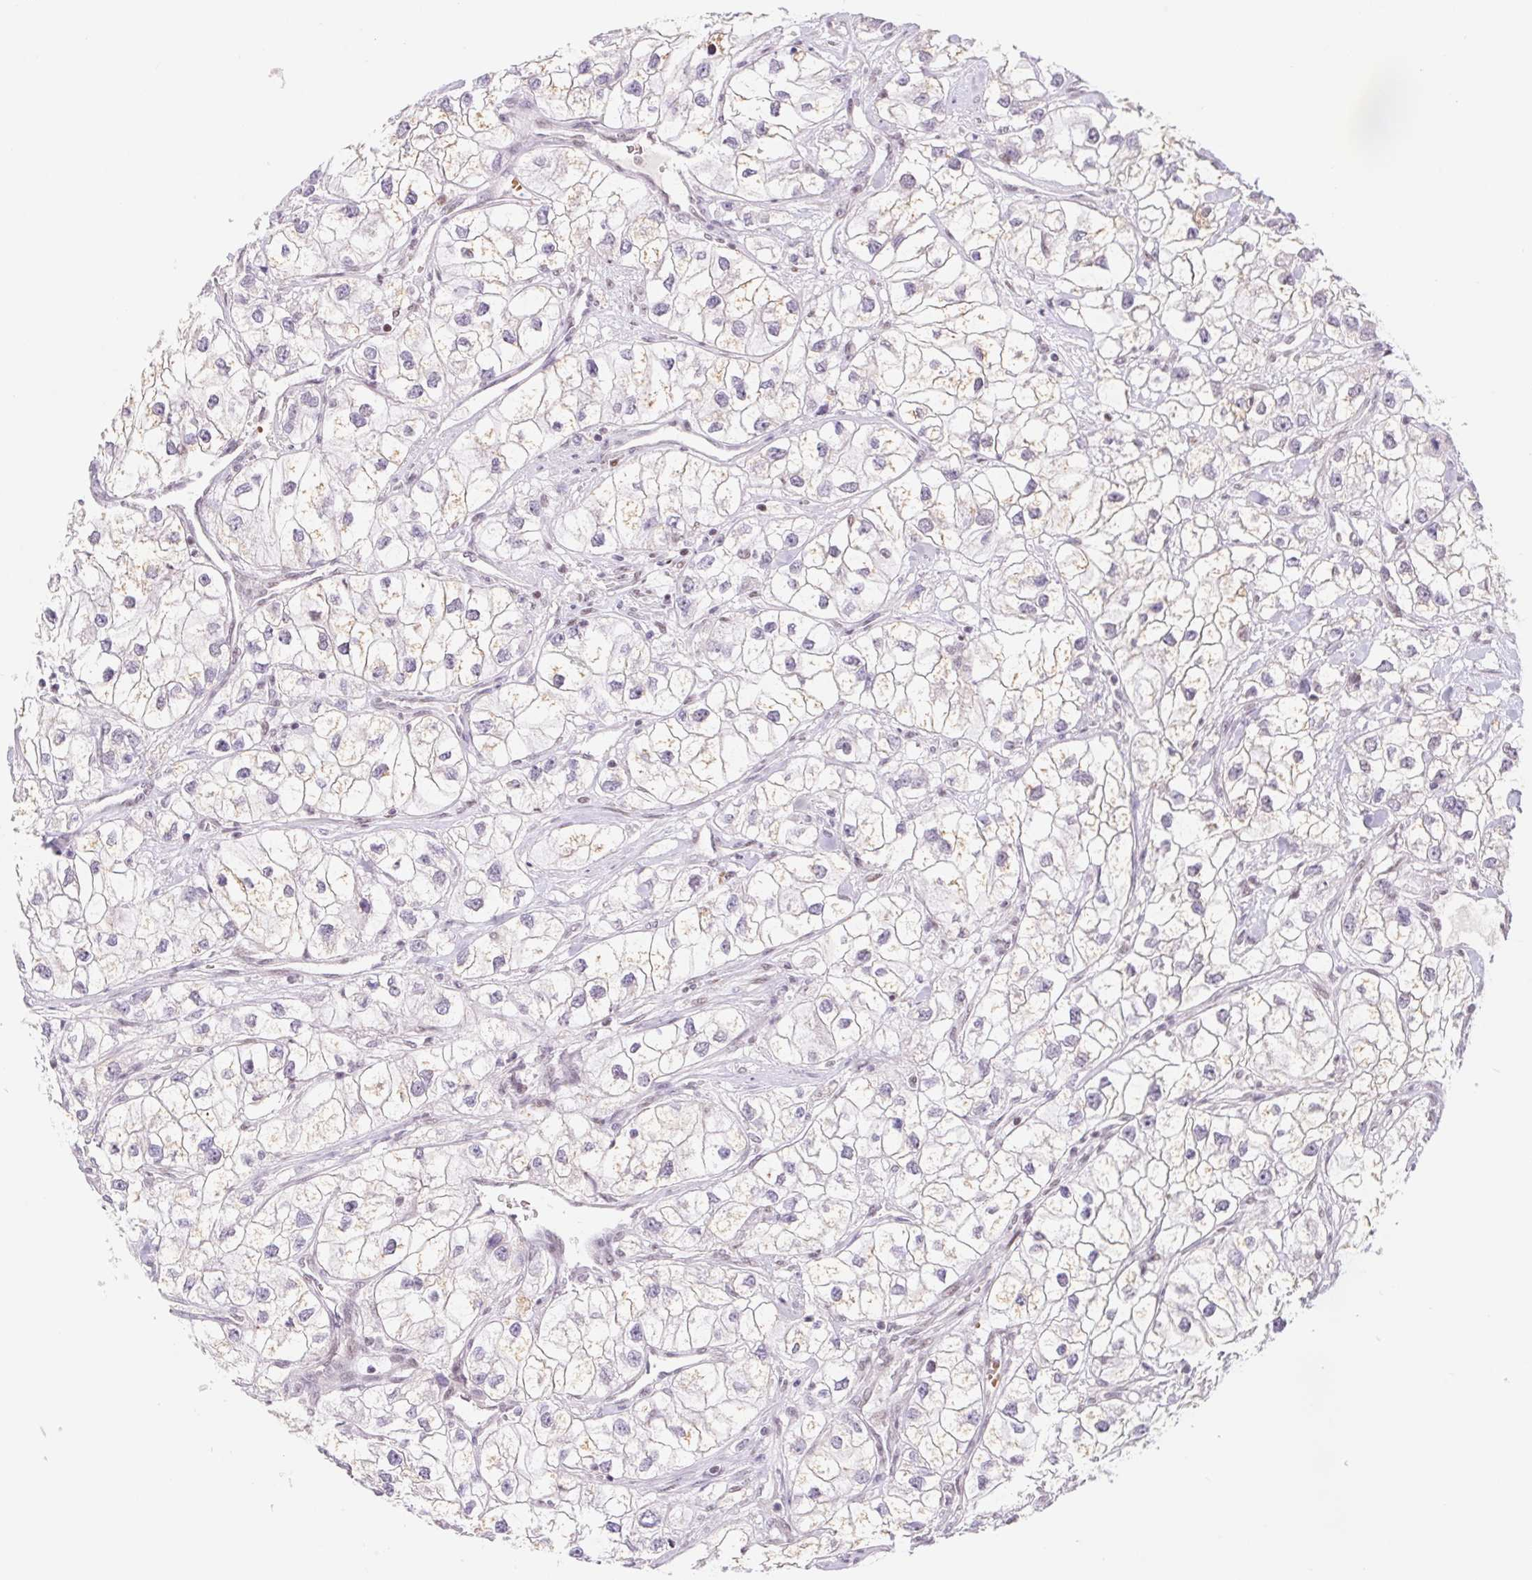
{"staining": {"intensity": "negative", "quantity": "none", "location": "none"}, "tissue": "renal cancer", "cell_type": "Tumor cells", "image_type": "cancer", "snomed": [{"axis": "morphology", "description": "Adenocarcinoma, NOS"}, {"axis": "topography", "description": "Kidney"}], "caption": "The immunohistochemistry (IHC) micrograph has no significant positivity in tumor cells of adenocarcinoma (renal) tissue.", "gene": "TRERF1", "patient": {"sex": "male", "age": 59}}